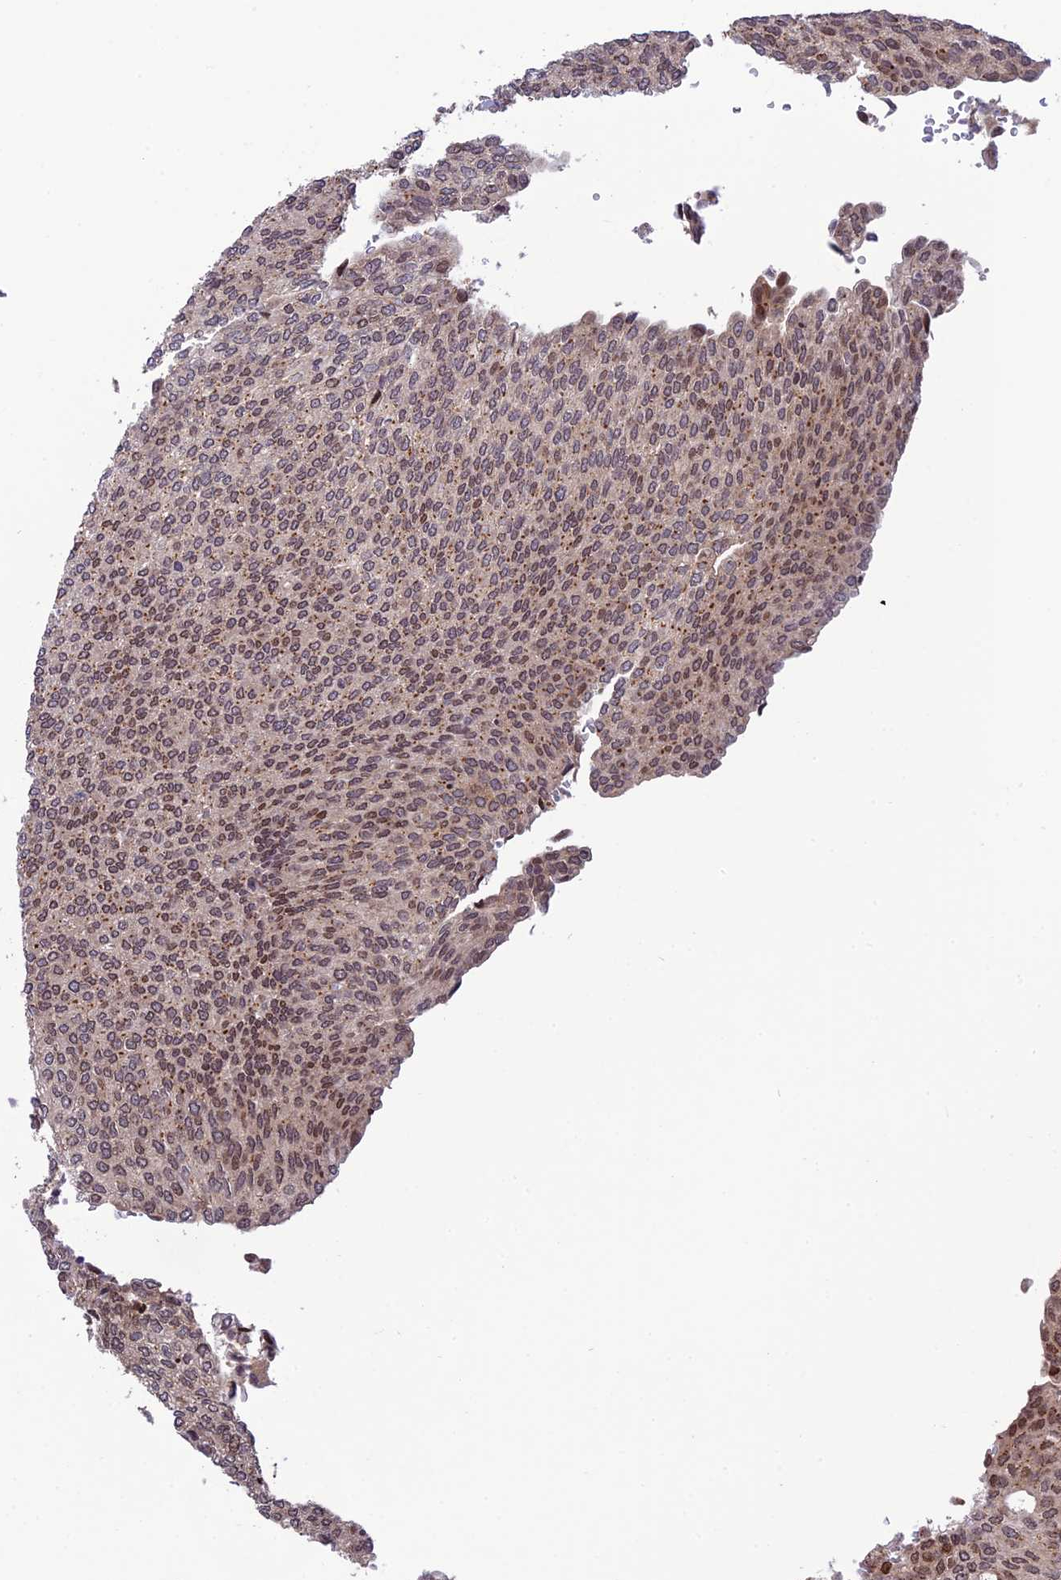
{"staining": {"intensity": "moderate", "quantity": ">75%", "location": "nuclear"}, "tissue": "urothelial cancer", "cell_type": "Tumor cells", "image_type": "cancer", "snomed": [{"axis": "morphology", "description": "Urothelial carcinoma, Low grade"}, {"axis": "topography", "description": "Urinary bladder"}], "caption": "A brown stain labels moderate nuclear staining of a protein in urothelial cancer tumor cells.", "gene": "SMIM7", "patient": {"sex": "female", "age": 79}}